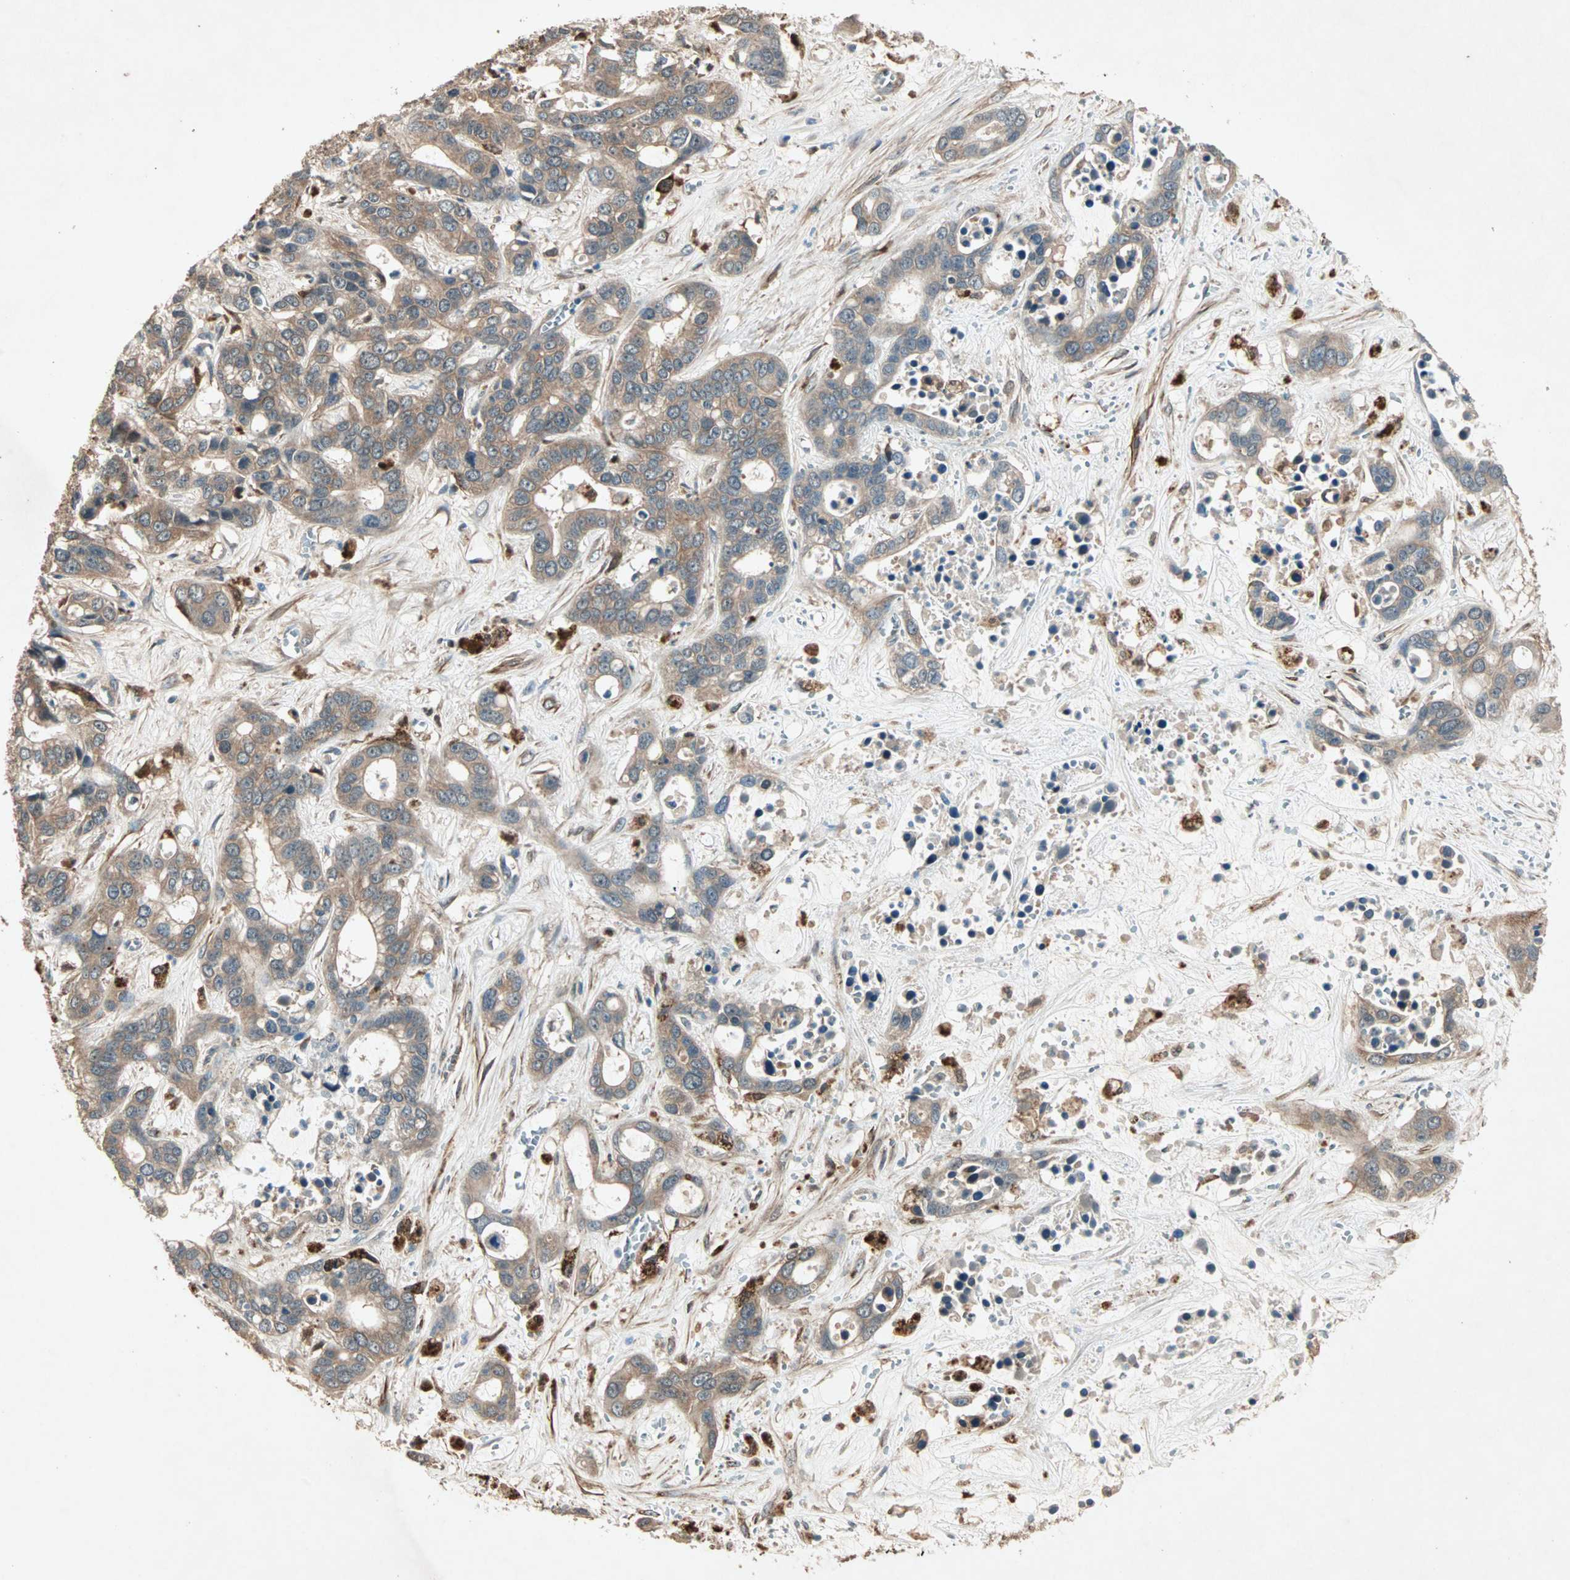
{"staining": {"intensity": "moderate", "quantity": ">75%", "location": "cytoplasmic/membranous"}, "tissue": "liver cancer", "cell_type": "Tumor cells", "image_type": "cancer", "snomed": [{"axis": "morphology", "description": "Cholangiocarcinoma"}, {"axis": "topography", "description": "Liver"}], "caption": "Cholangiocarcinoma (liver) tissue demonstrates moderate cytoplasmic/membranous positivity in approximately >75% of tumor cells", "gene": "SDSL", "patient": {"sex": "female", "age": 65}}